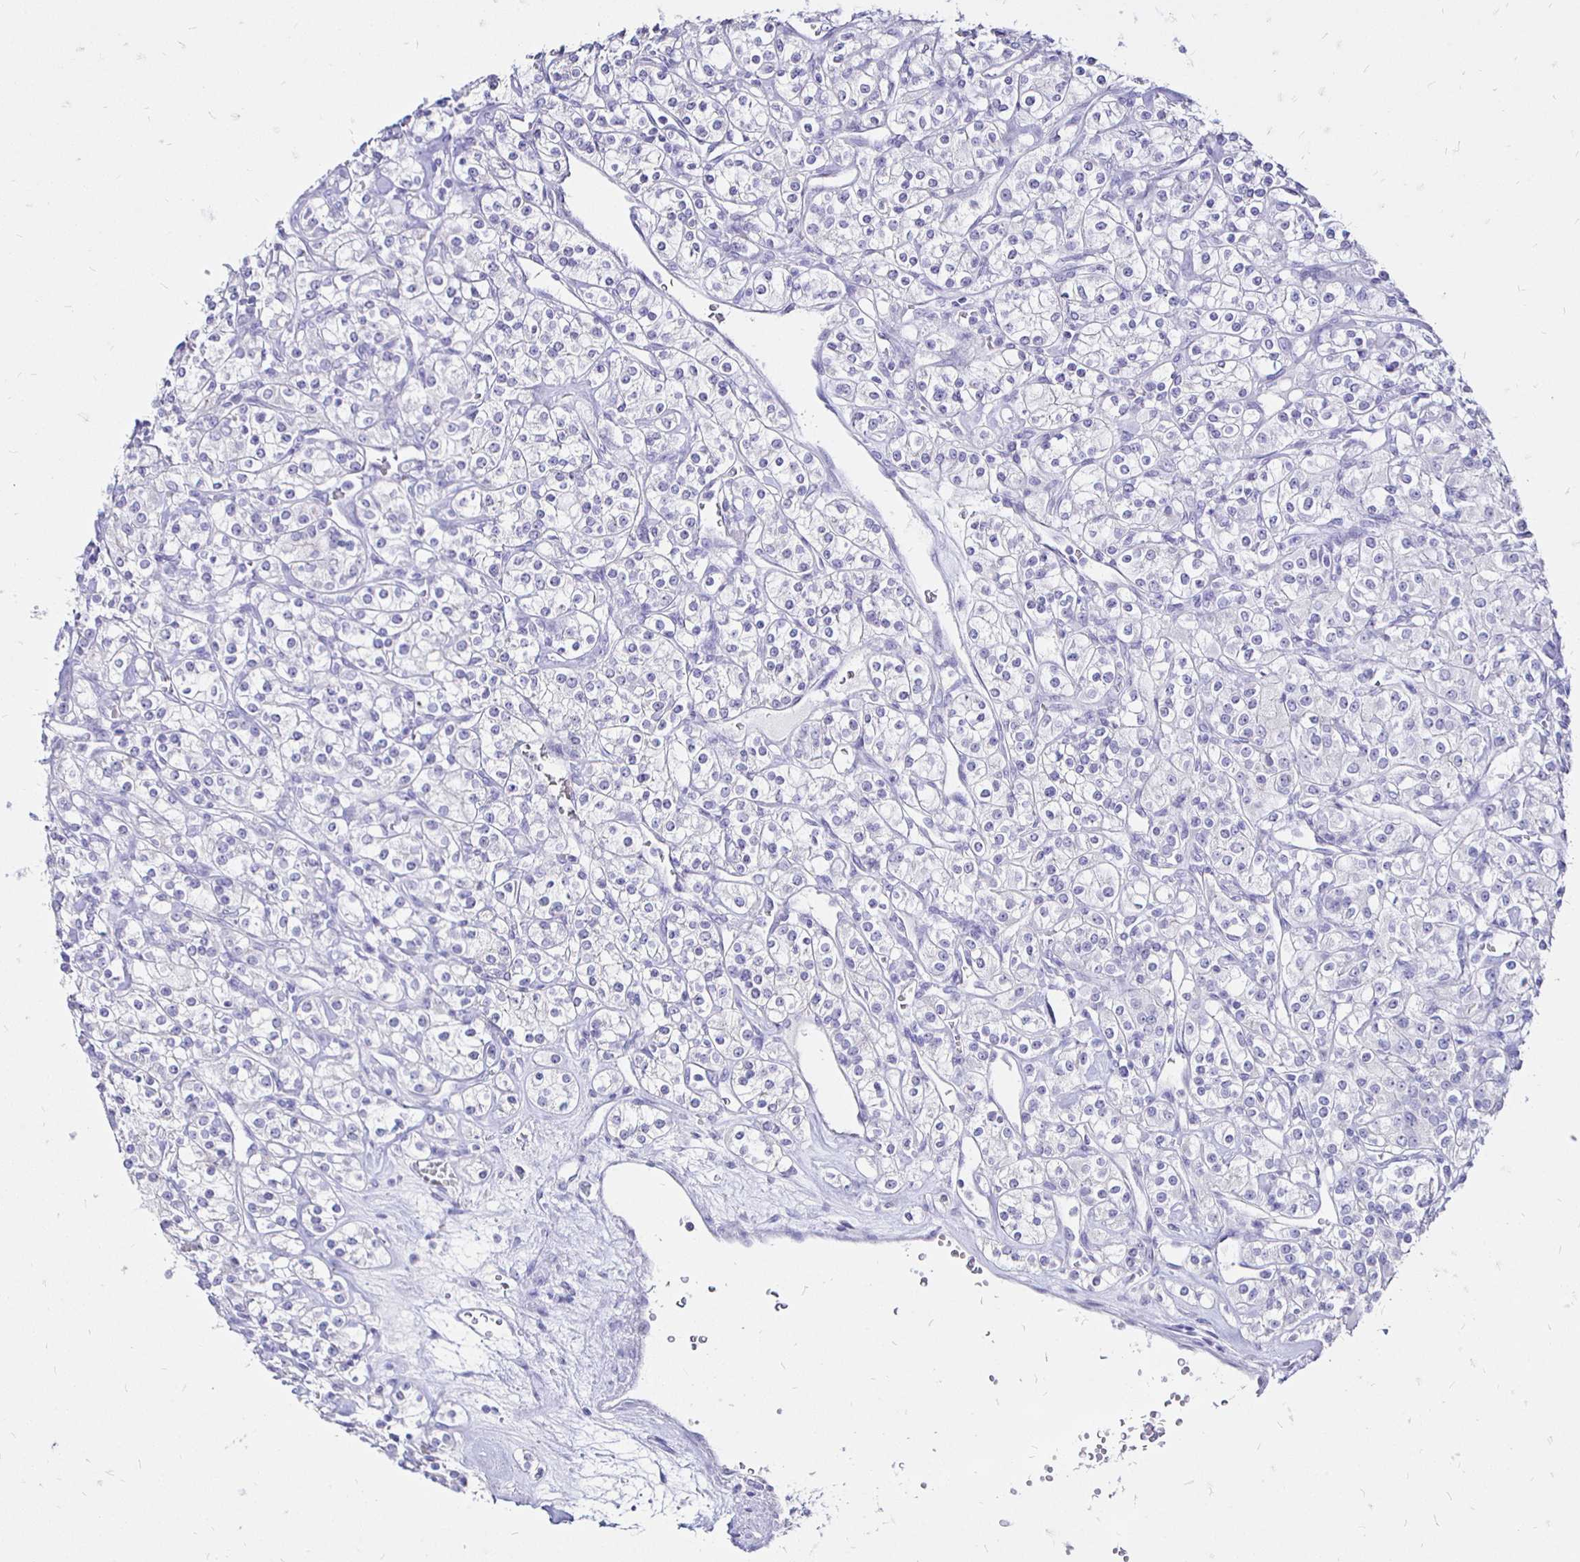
{"staining": {"intensity": "negative", "quantity": "none", "location": "none"}, "tissue": "renal cancer", "cell_type": "Tumor cells", "image_type": "cancer", "snomed": [{"axis": "morphology", "description": "Adenocarcinoma, NOS"}, {"axis": "topography", "description": "Kidney"}], "caption": "IHC photomicrograph of human renal cancer (adenocarcinoma) stained for a protein (brown), which displays no staining in tumor cells.", "gene": "IRGC", "patient": {"sex": "male", "age": 77}}